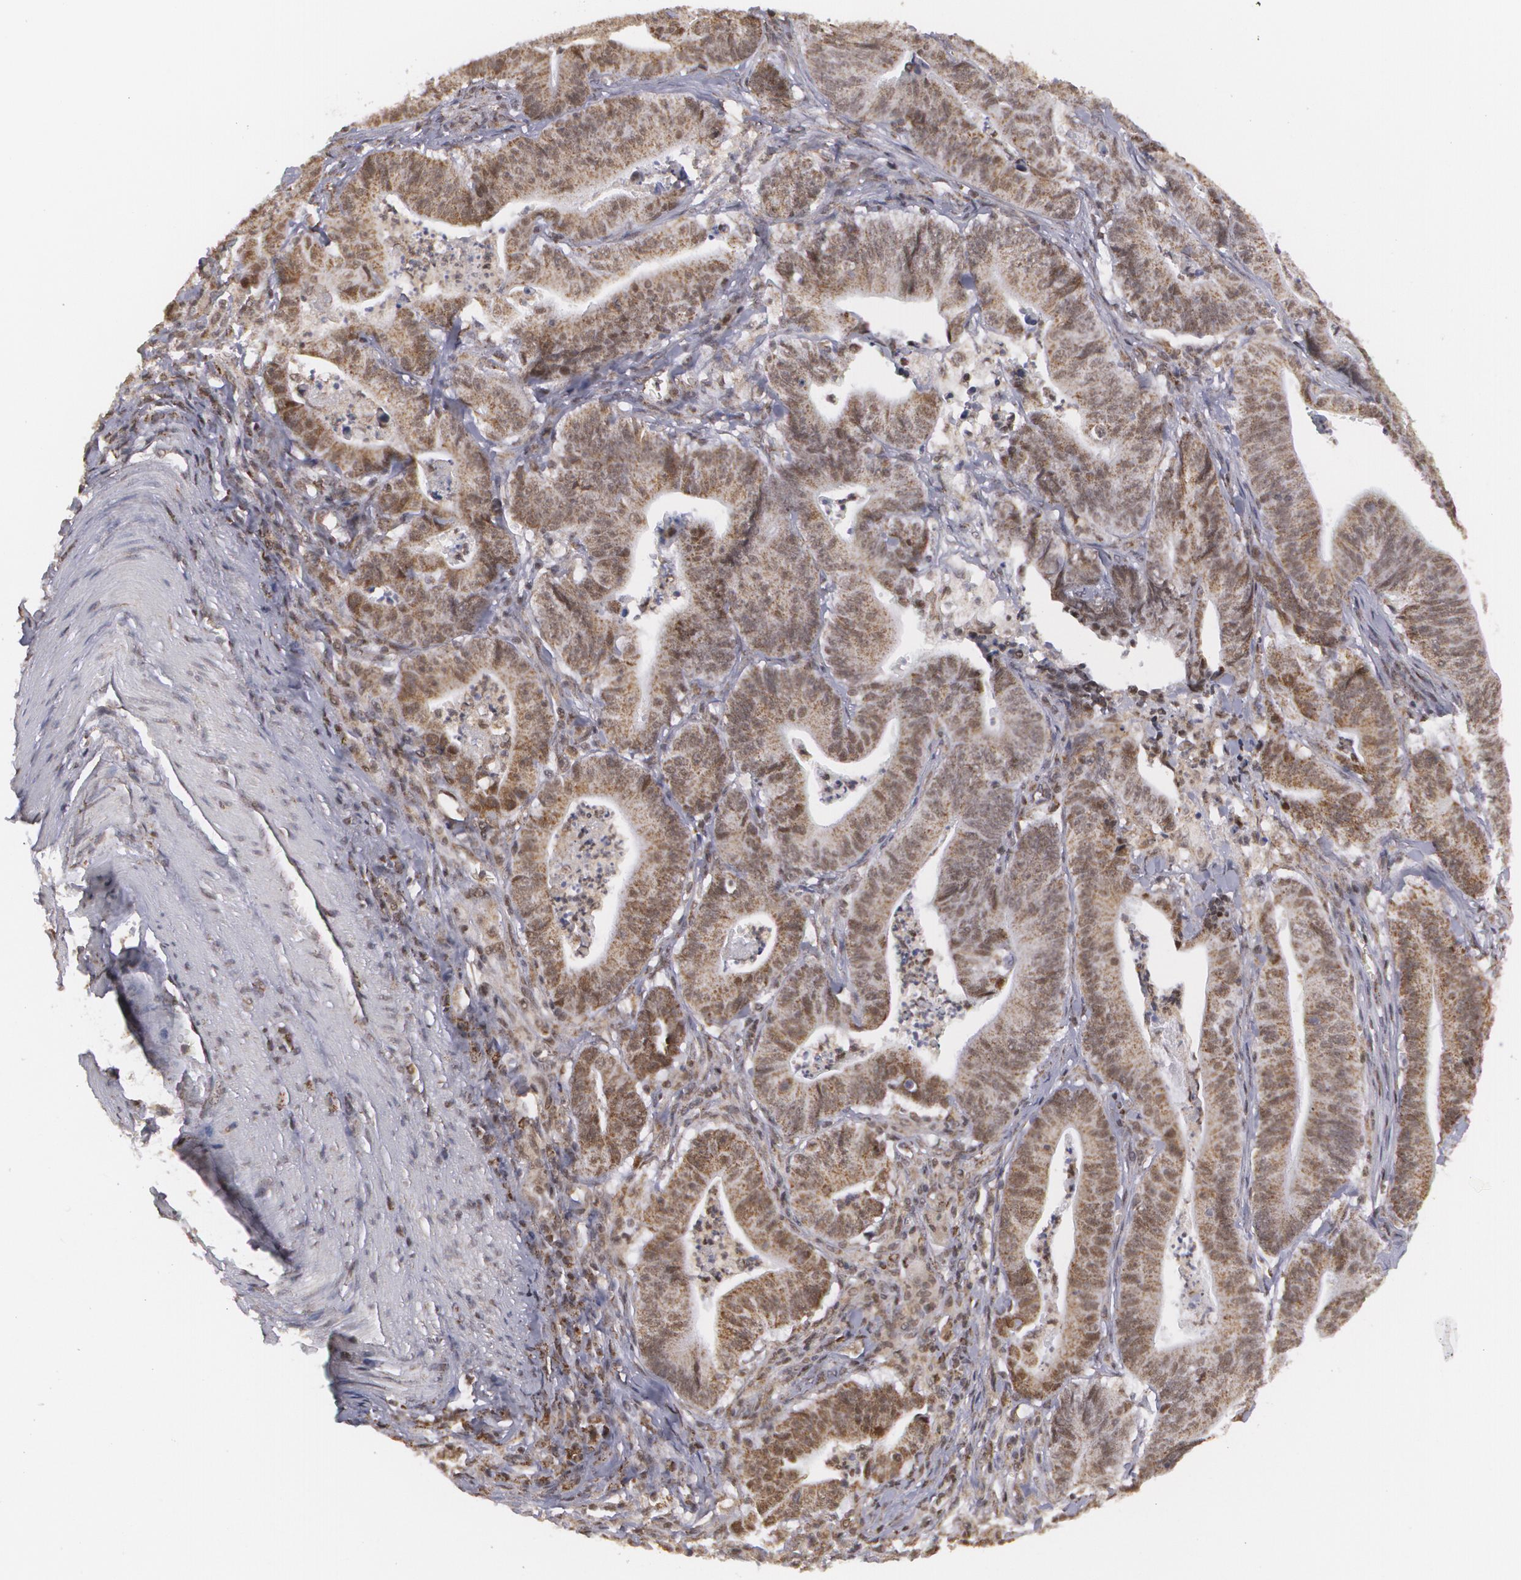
{"staining": {"intensity": "moderate", "quantity": ">75%", "location": "cytoplasmic/membranous"}, "tissue": "stomach cancer", "cell_type": "Tumor cells", "image_type": "cancer", "snomed": [{"axis": "morphology", "description": "Adenocarcinoma, NOS"}, {"axis": "topography", "description": "Stomach, lower"}], "caption": "This micrograph reveals IHC staining of stomach cancer, with medium moderate cytoplasmic/membranous expression in about >75% of tumor cells.", "gene": "MXD1", "patient": {"sex": "female", "age": 86}}